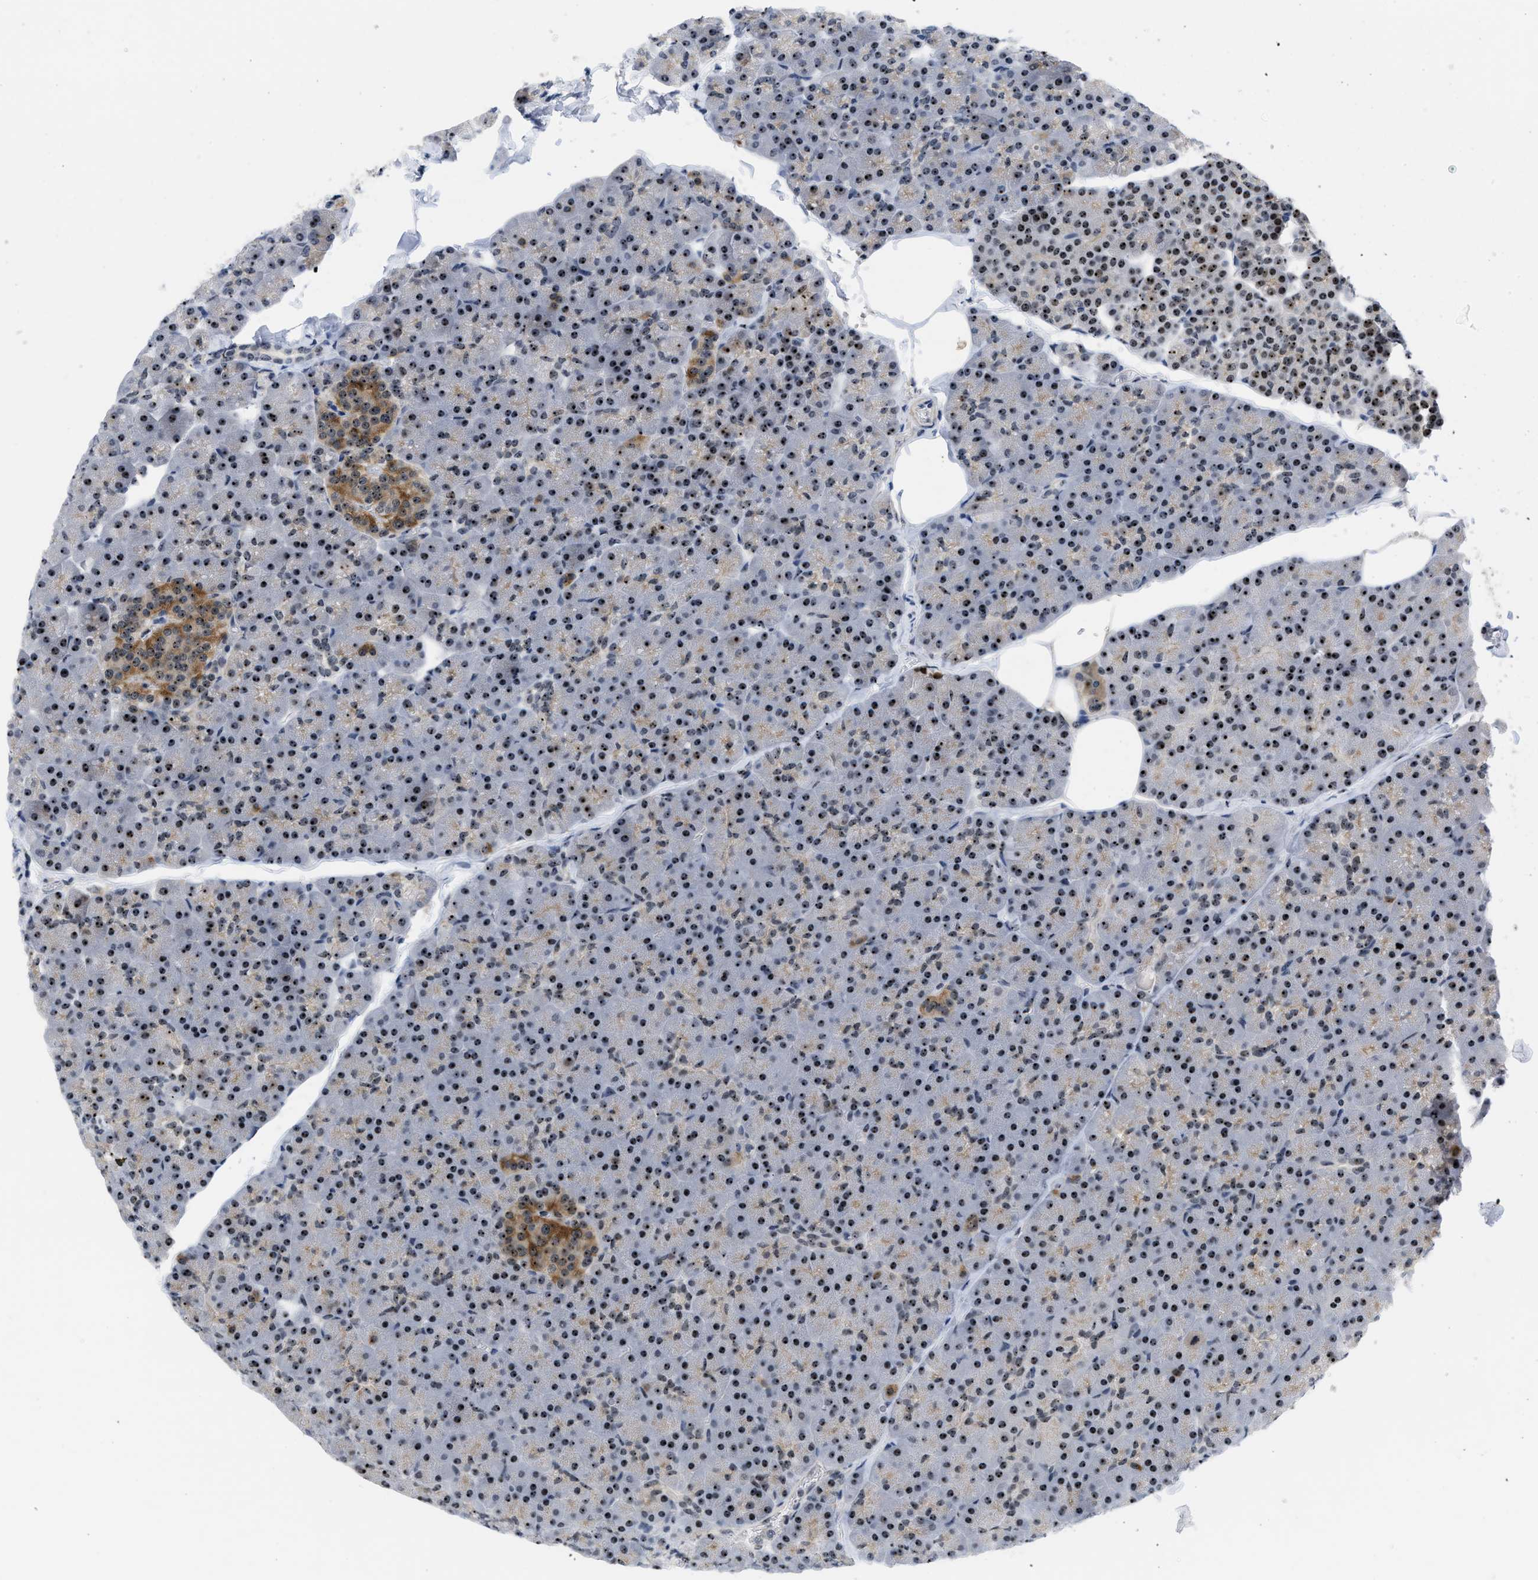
{"staining": {"intensity": "strong", "quantity": "25%-75%", "location": "nuclear"}, "tissue": "pancreas", "cell_type": "Exocrine glandular cells", "image_type": "normal", "snomed": [{"axis": "morphology", "description": "Normal tissue, NOS"}, {"axis": "topography", "description": "Pancreas"}], "caption": "DAB immunohistochemical staining of unremarkable human pancreas exhibits strong nuclear protein staining in approximately 25%-75% of exocrine glandular cells.", "gene": "NOP58", "patient": {"sex": "male", "age": 35}}